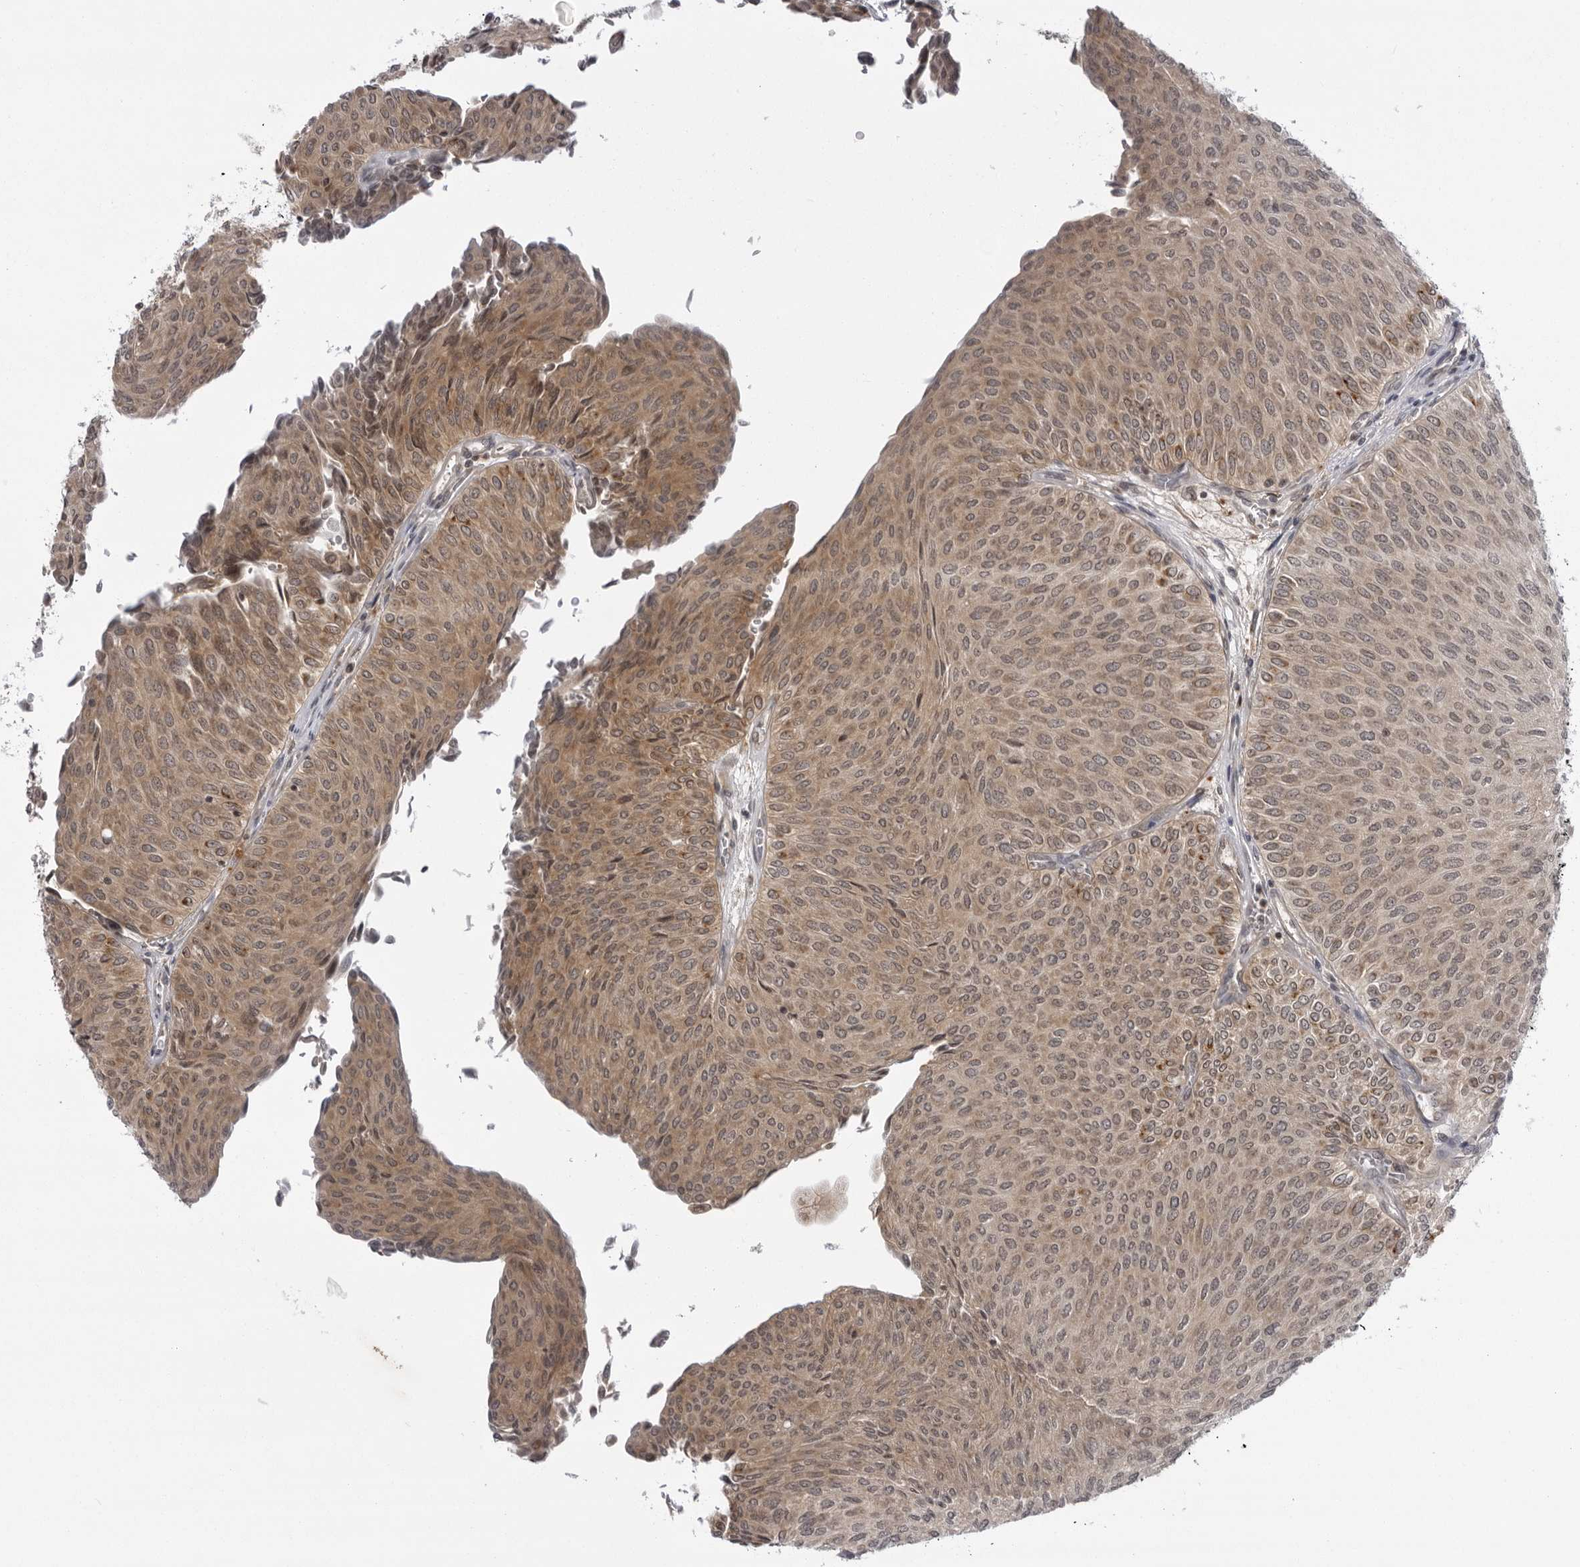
{"staining": {"intensity": "moderate", "quantity": ">75%", "location": "cytoplasmic/membranous"}, "tissue": "urothelial cancer", "cell_type": "Tumor cells", "image_type": "cancer", "snomed": [{"axis": "morphology", "description": "Urothelial carcinoma, Low grade"}, {"axis": "topography", "description": "Urinary bladder"}], "caption": "DAB immunohistochemical staining of low-grade urothelial carcinoma shows moderate cytoplasmic/membranous protein expression in about >75% of tumor cells.", "gene": "USP43", "patient": {"sex": "male", "age": 78}}